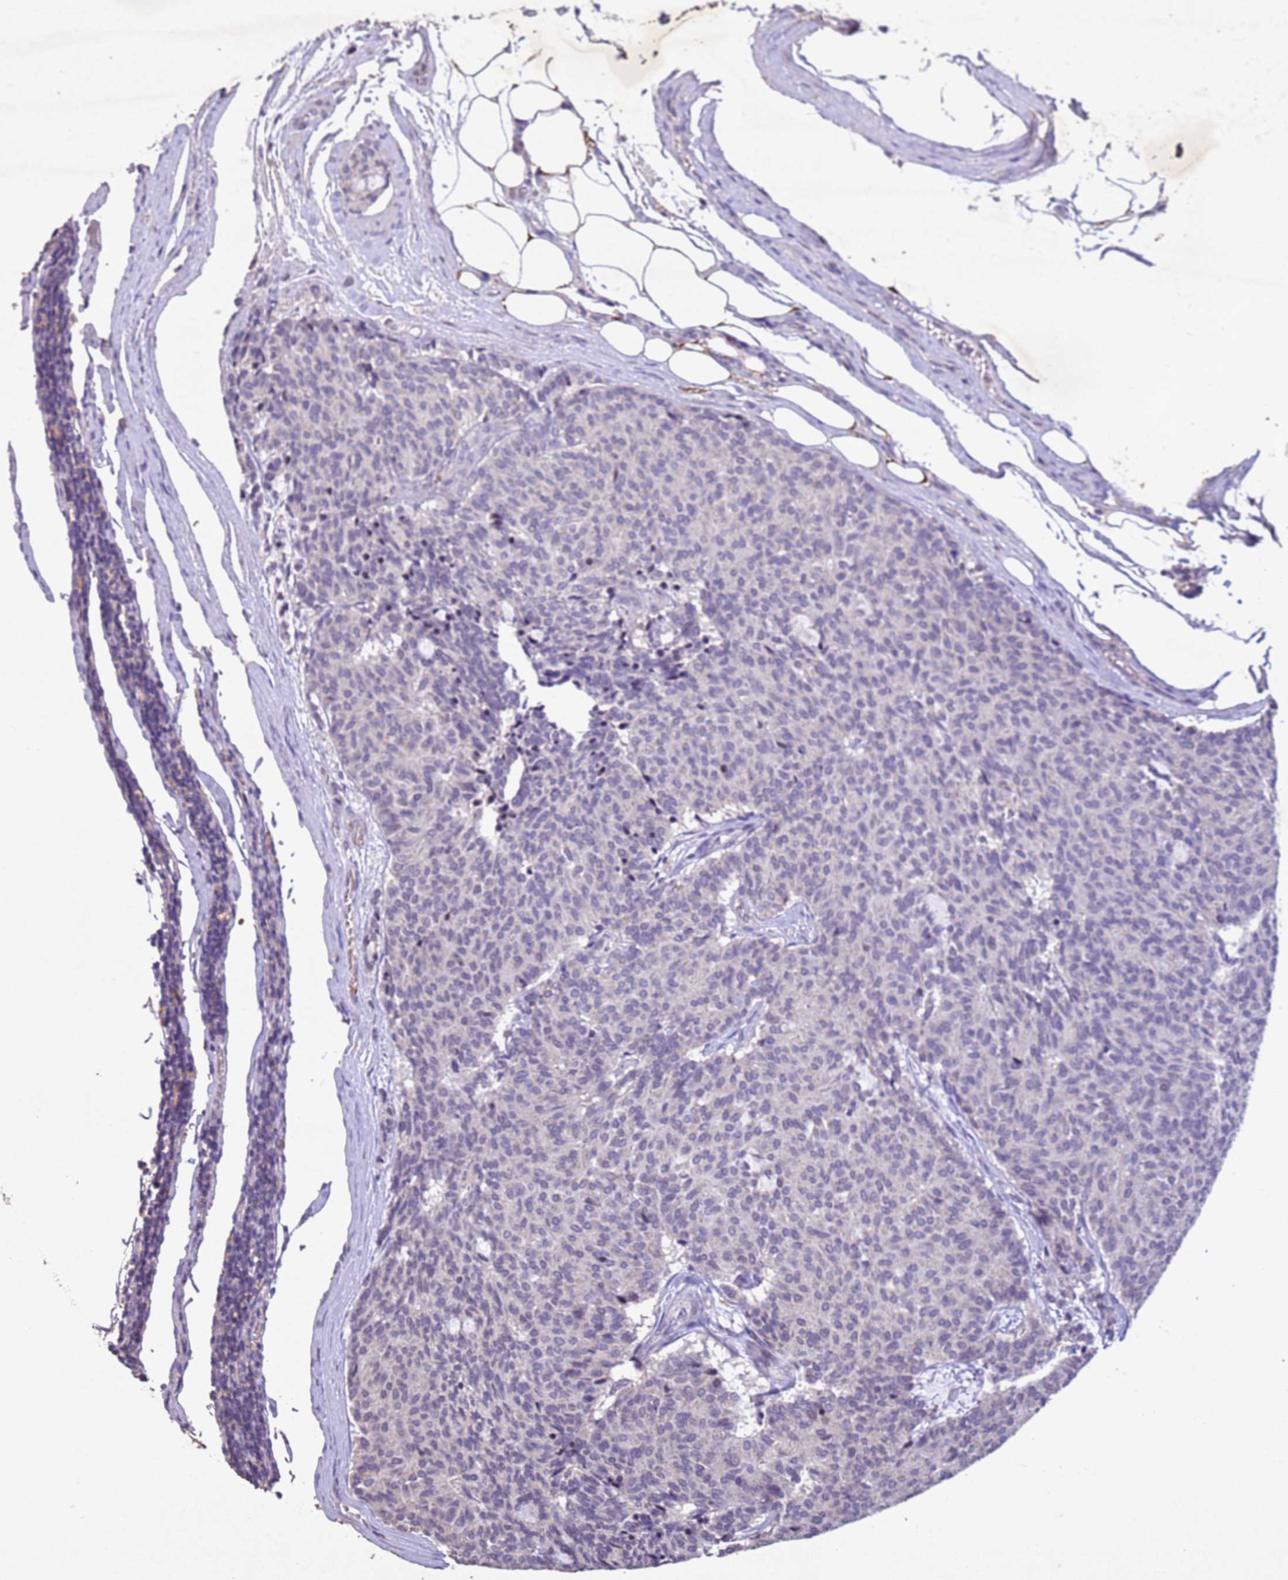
{"staining": {"intensity": "negative", "quantity": "none", "location": "none"}, "tissue": "carcinoid", "cell_type": "Tumor cells", "image_type": "cancer", "snomed": [{"axis": "morphology", "description": "Carcinoid, malignant, NOS"}, {"axis": "topography", "description": "Pancreas"}], "caption": "Image shows no significant protein expression in tumor cells of carcinoid (malignant). (DAB IHC, high magnification).", "gene": "NLRP11", "patient": {"sex": "female", "age": 54}}